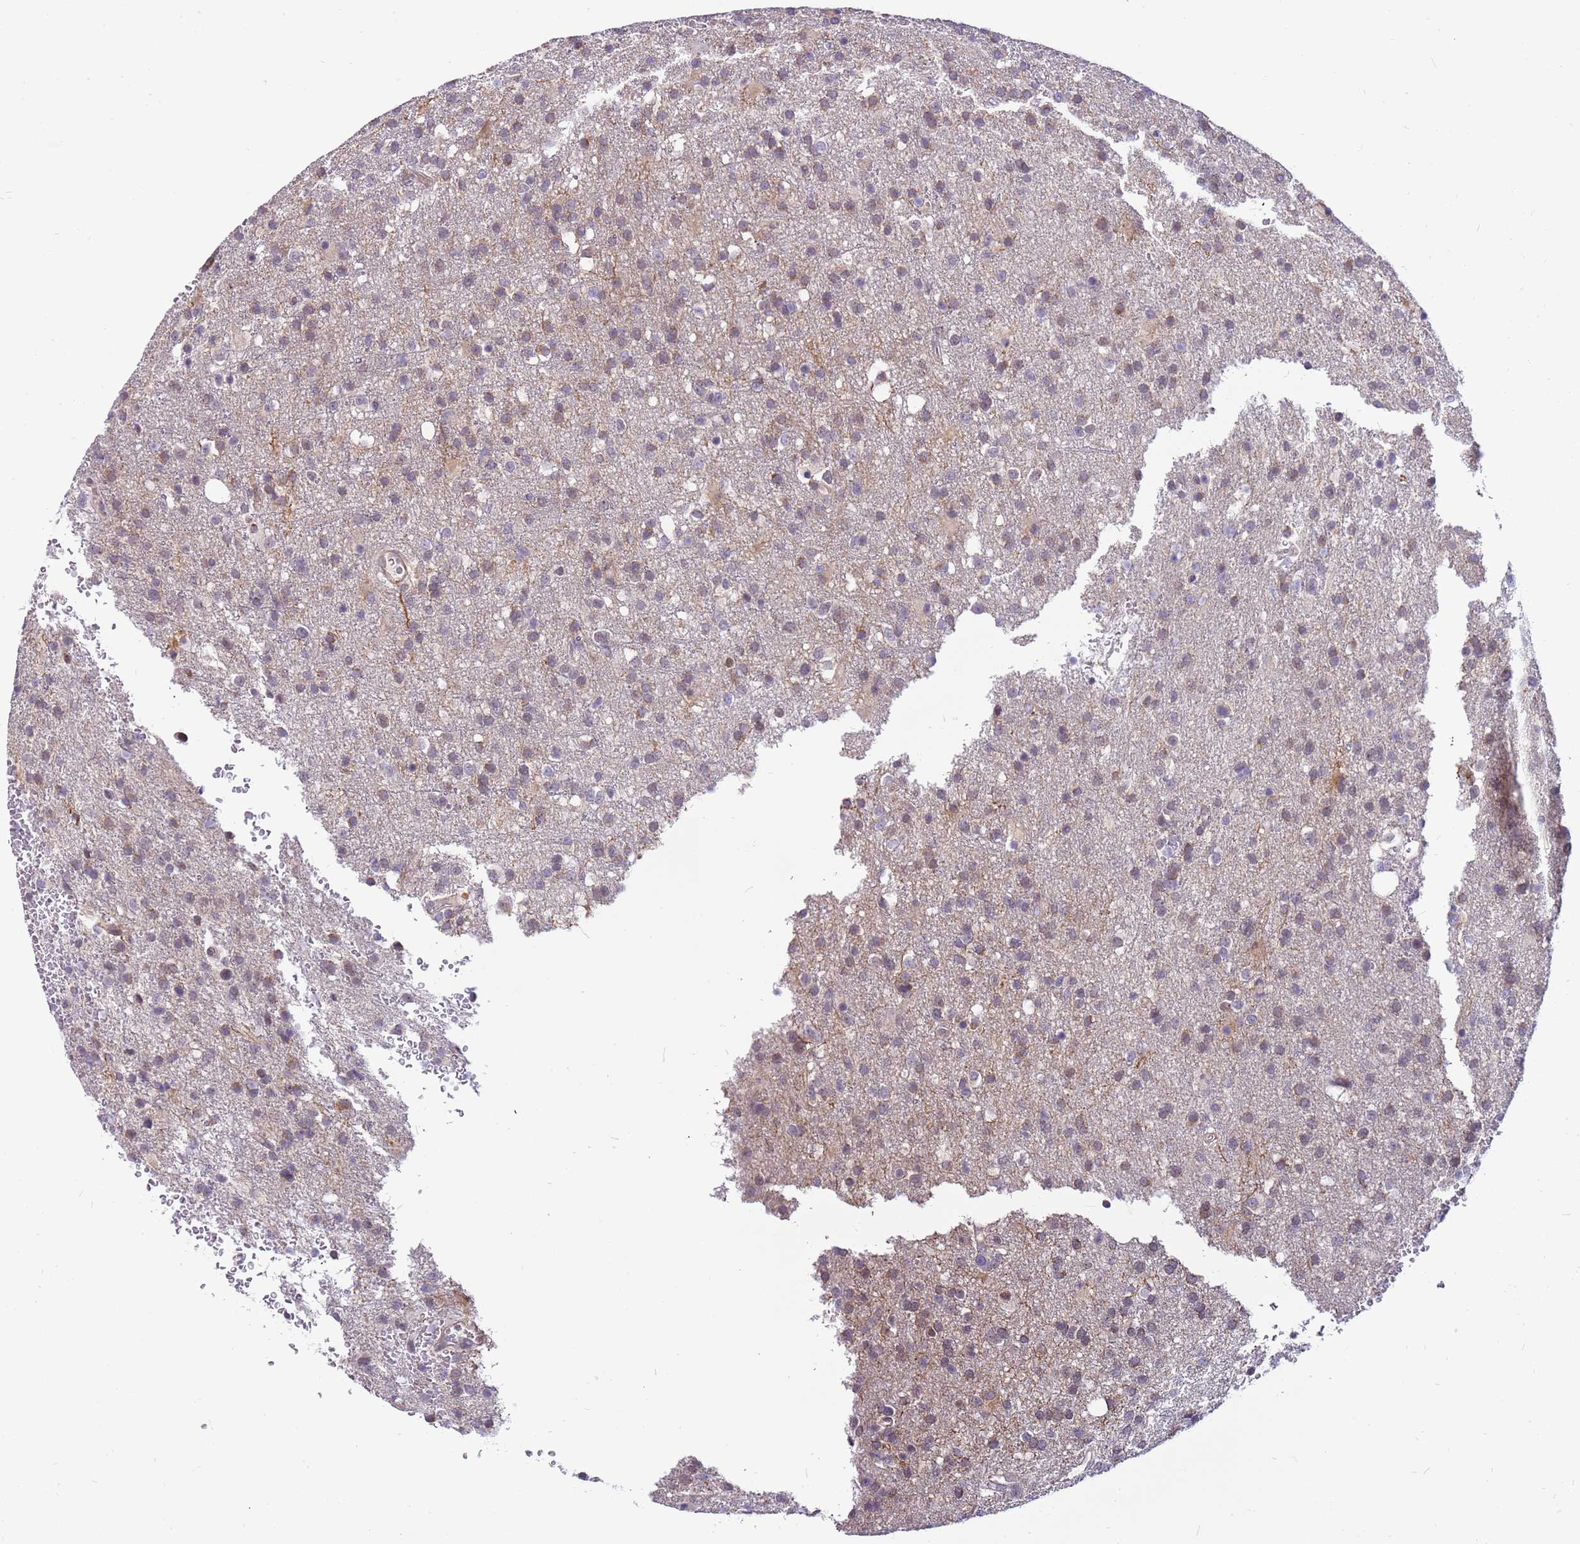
{"staining": {"intensity": "weak", "quantity": "<25%", "location": "nuclear"}, "tissue": "glioma", "cell_type": "Tumor cells", "image_type": "cancer", "snomed": [{"axis": "morphology", "description": "Glioma, malignant, High grade"}, {"axis": "topography", "description": "Brain"}], "caption": "A high-resolution micrograph shows immunohistochemistry staining of high-grade glioma (malignant), which demonstrates no significant positivity in tumor cells.", "gene": "POLE3", "patient": {"sex": "female", "age": 74}}